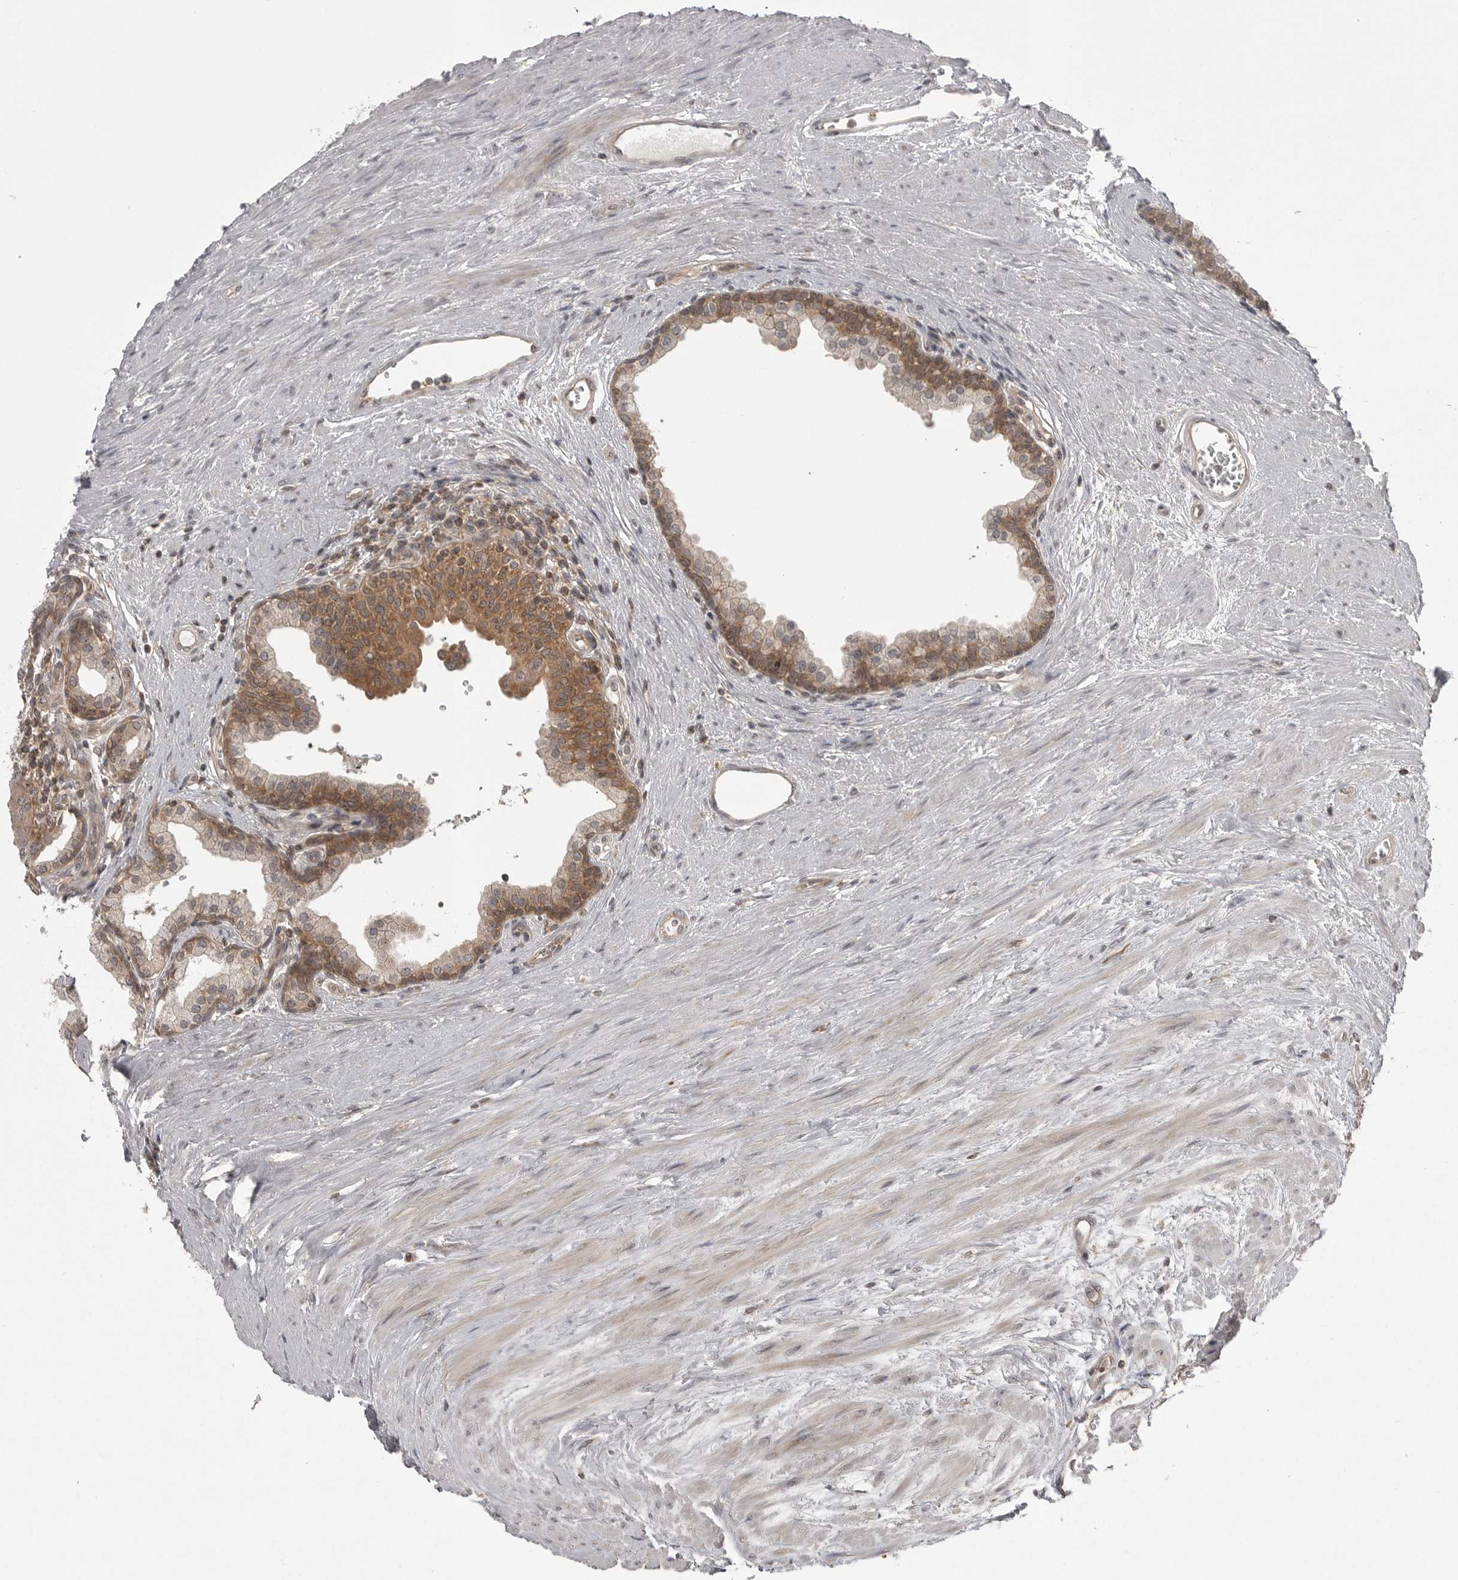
{"staining": {"intensity": "moderate", "quantity": ">75%", "location": "cytoplasmic/membranous"}, "tissue": "prostate cancer", "cell_type": "Tumor cells", "image_type": "cancer", "snomed": [{"axis": "morphology", "description": "Adenocarcinoma, Low grade"}, {"axis": "topography", "description": "Prostate"}], "caption": "Immunohistochemistry (IHC) staining of low-grade adenocarcinoma (prostate), which exhibits medium levels of moderate cytoplasmic/membranous positivity in about >75% of tumor cells indicating moderate cytoplasmic/membranous protein positivity. The staining was performed using DAB (brown) for protein detection and nuclei were counterstained in hematoxylin (blue).", "gene": "STK24", "patient": {"sex": "male", "age": 60}}